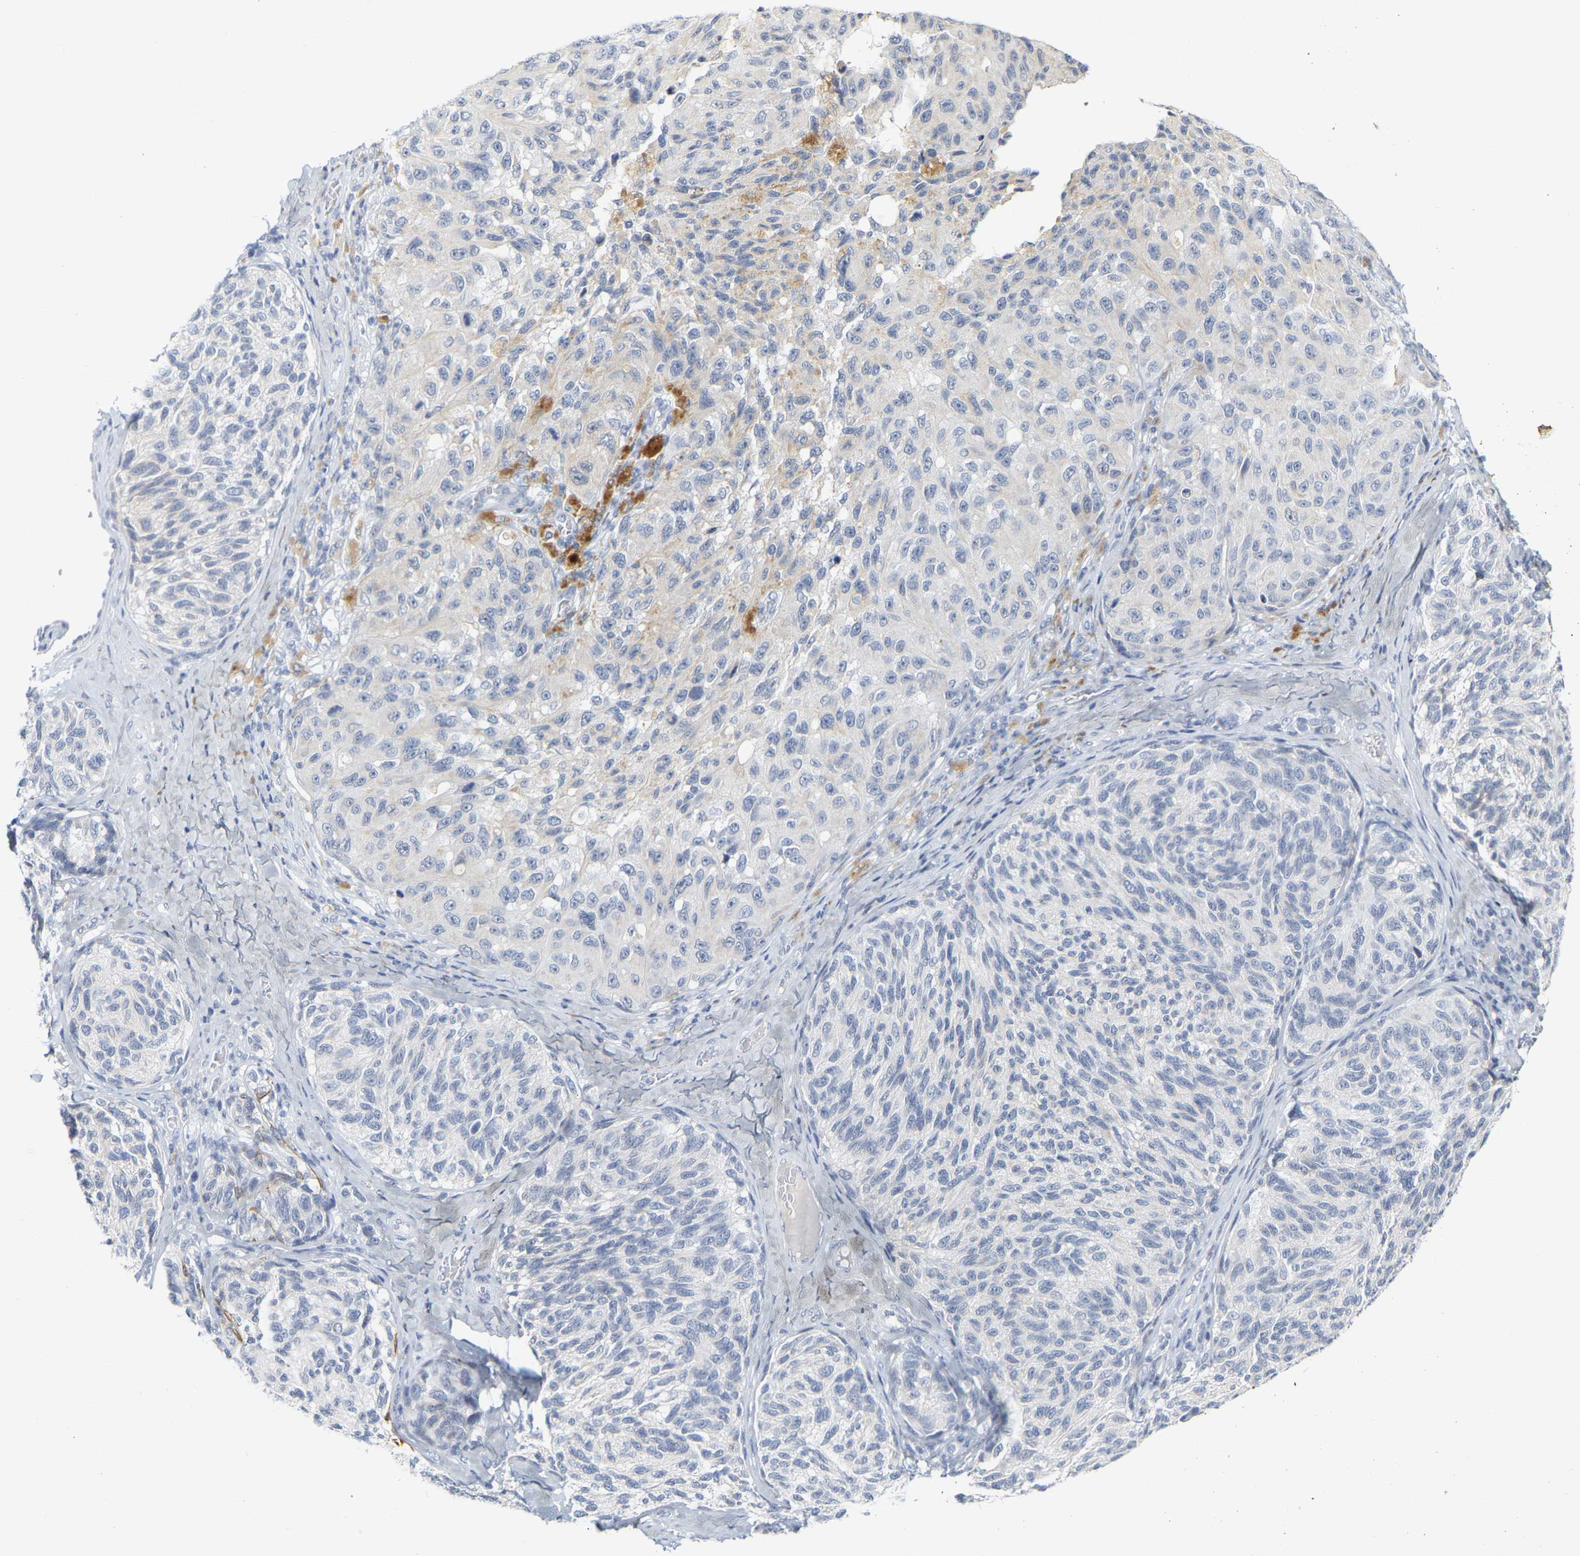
{"staining": {"intensity": "negative", "quantity": "none", "location": "none"}, "tissue": "melanoma", "cell_type": "Tumor cells", "image_type": "cancer", "snomed": [{"axis": "morphology", "description": "Malignant melanoma, NOS"}, {"axis": "topography", "description": "Skin"}], "caption": "A histopathology image of melanoma stained for a protein reveals no brown staining in tumor cells.", "gene": "KRT76", "patient": {"sex": "female", "age": 73}}